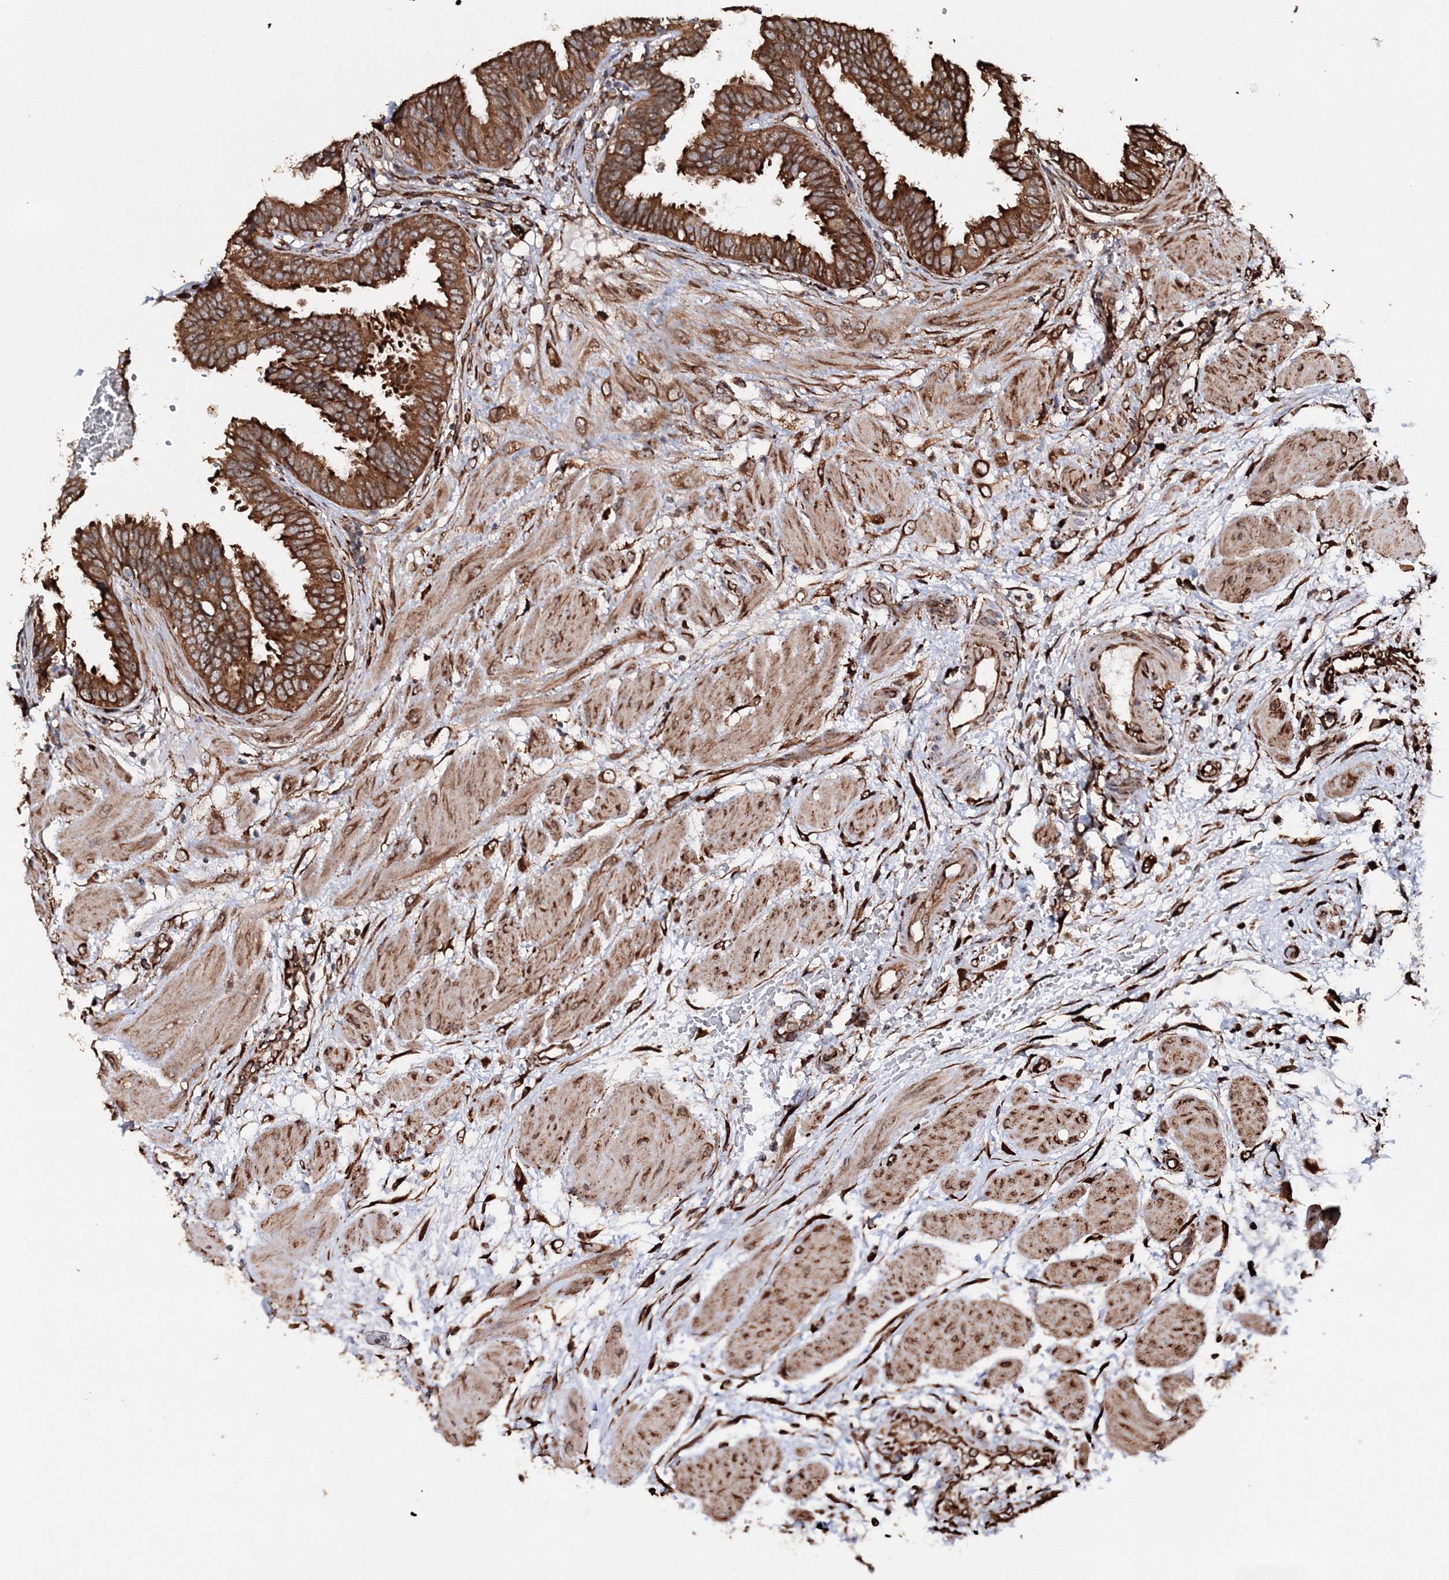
{"staining": {"intensity": "strong", "quantity": ">75%", "location": "cytoplasmic/membranous"}, "tissue": "fallopian tube", "cell_type": "Glandular cells", "image_type": "normal", "snomed": [{"axis": "morphology", "description": "Normal tissue, NOS"}, {"axis": "topography", "description": "Fallopian tube"}, {"axis": "topography", "description": "Placenta"}], "caption": "The histopathology image displays immunohistochemical staining of unremarkable fallopian tube. There is strong cytoplasmic/membranous positivity is appreciated in approximately >75% of glandular cells. (Stains: DAB in brown, nuclei in blue, Microscopy: brightfield microscopy at high magnification).", "gene": "SCRN3", "patient": {"sex": "female", "age": 32}}